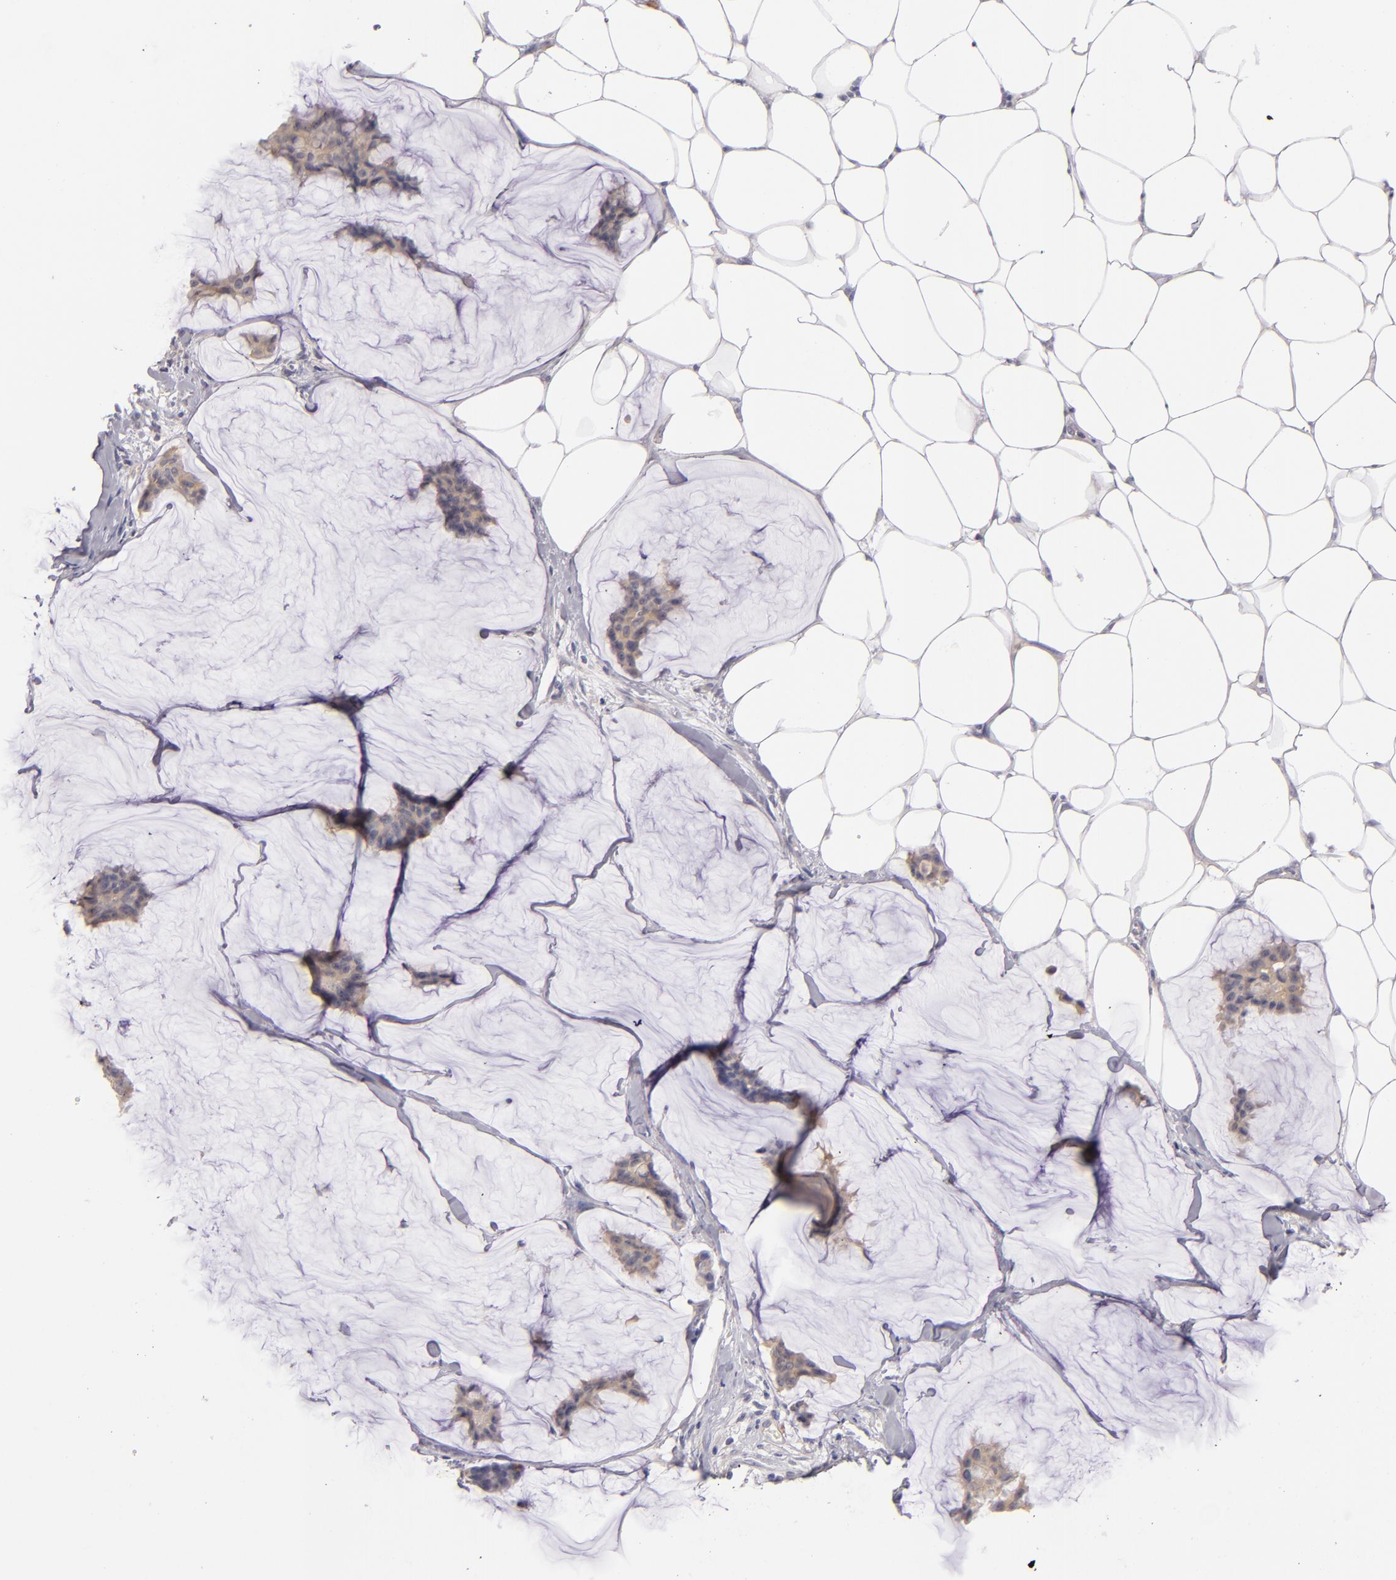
{"staining": {"intensity": "weak", "quantity": ">75%", "location": "cytoplasmic/membranous"}, "tissue": "breast cancer", "cell_type": "Tumor cells", "image_type": "cancer", "snomed": [{"axis": "morphology", "description": "Duct carcinoma"}, {"axis": "topography", "description": "Breast"}], "caption": "Immunohistochemistry (IHC) (DAB) staining of invasive ductal carcinoma (breast) displays weak cytoplasmic/membranous protein expression in about >75% of tumor cells.", "gene": "CD83", "patient": {"sex": "female", "age": 93}}